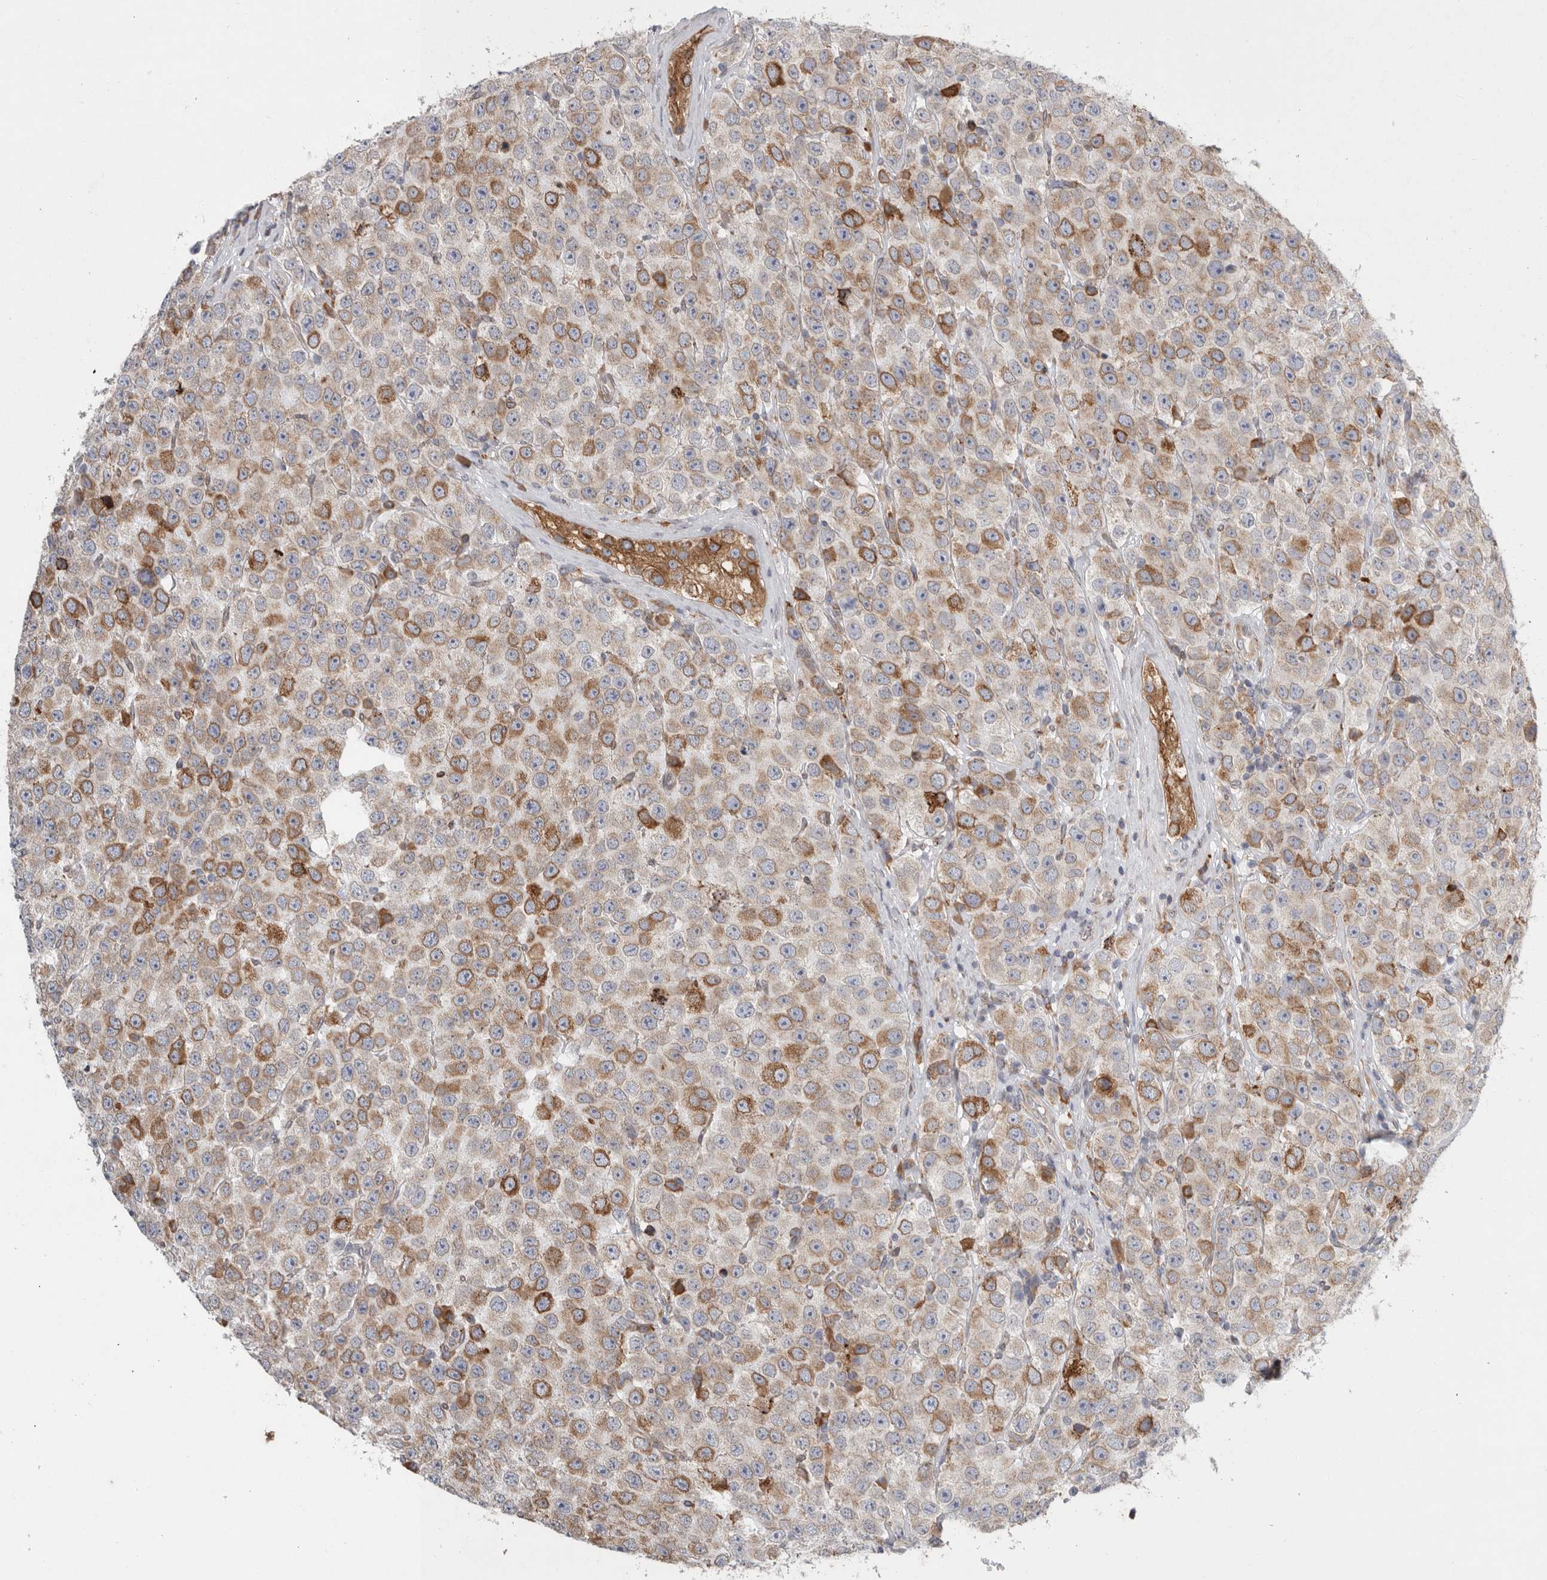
{"staining": {"intensity": "moderate", "quantity": "25%-75%", "location": "cytoplasmic/membranous"}, "tissue": "testis cancer", "cell_type": "Tumor cells", "image_type": "cancer", "snomed": [{"axis": "morphology", "description": "Seminoma, NOS"}, {"axis": "morphology", "description": "Carcinoma, Embryonal, NOS"}, {"axis": "topography", "description": "Testis"}], "caption": "Immunohistochemistry (DAB (3,3'-diaminobenzidine)) staining of human testis seminoma demonstrates moderate cytoplasmic/membranous protein expression in approximately 25%-75% of tumor cells. (DAB (3,3'-diaminobenzidine) = brown stain, brightfield microscopy at high magnification).", "gene": "GANAB", "patient": {"sex": "male", "age": 28}}